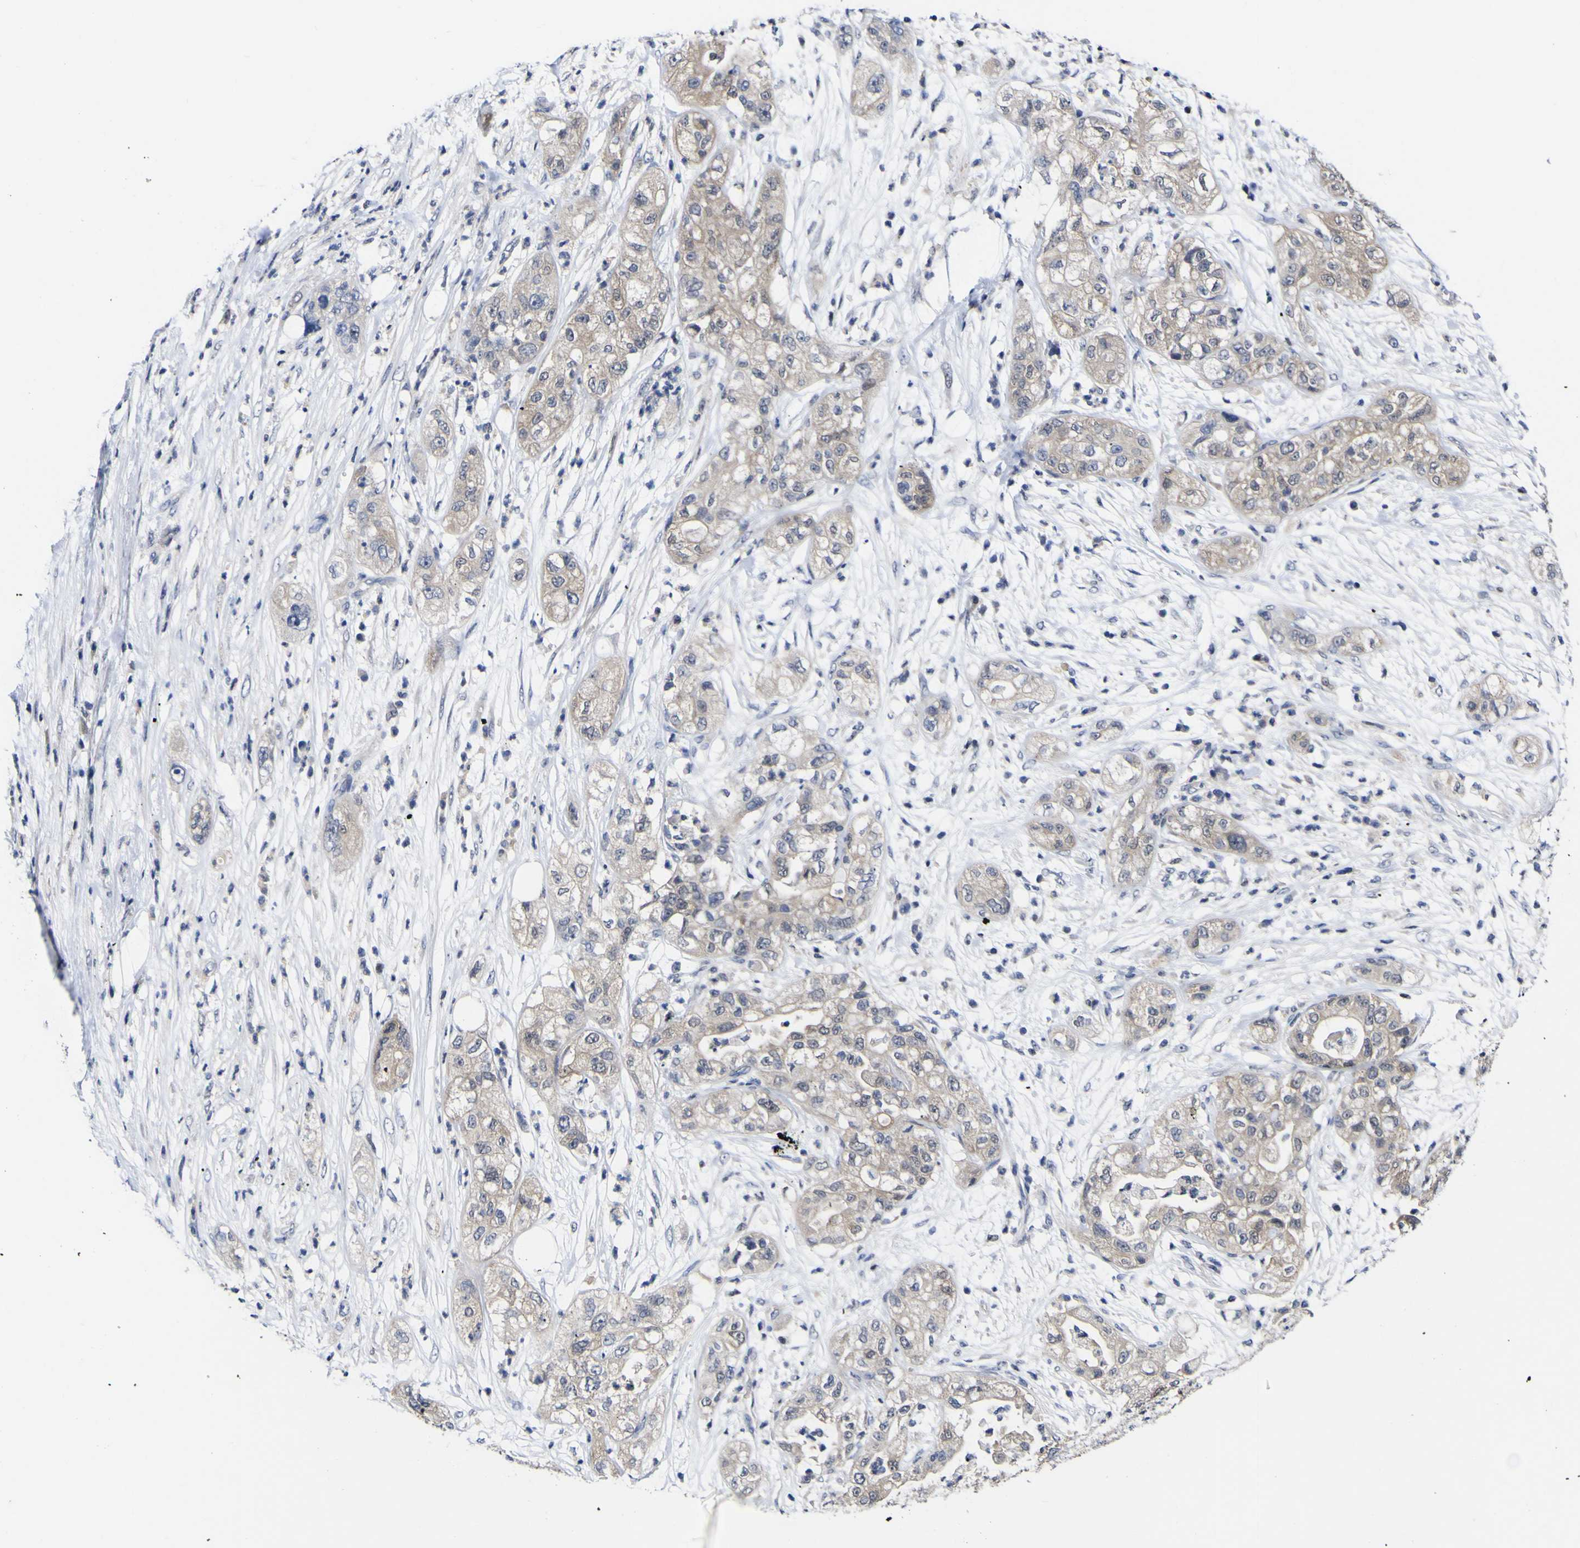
{"staining": {"intensity": "weak", "quantity": ">75%", "location": "cytoplasmic/membranous"}, "tissue": "pancreatic cancer", "cell_type": "Tumor cells", "image_type": "cancer", "snomed": [{"axis": "morphology", "description": "Adenocarcinoma, NOS"}, {"axis": "topography", "description": "Pancreas"}], "caption": "Immunohistochemistry histopathology image of neoplastic tissue: pancreatic adenocarcinoma stained using immunohistochemistry reveals low levels of weak protein expression localized specifically in the cytoplasmic/membranous of tumor cells, appearing as a cytoplasmic/membranous brown color.", "gene": "CASP6", "patient": {"sex": "female", "age": 78}}